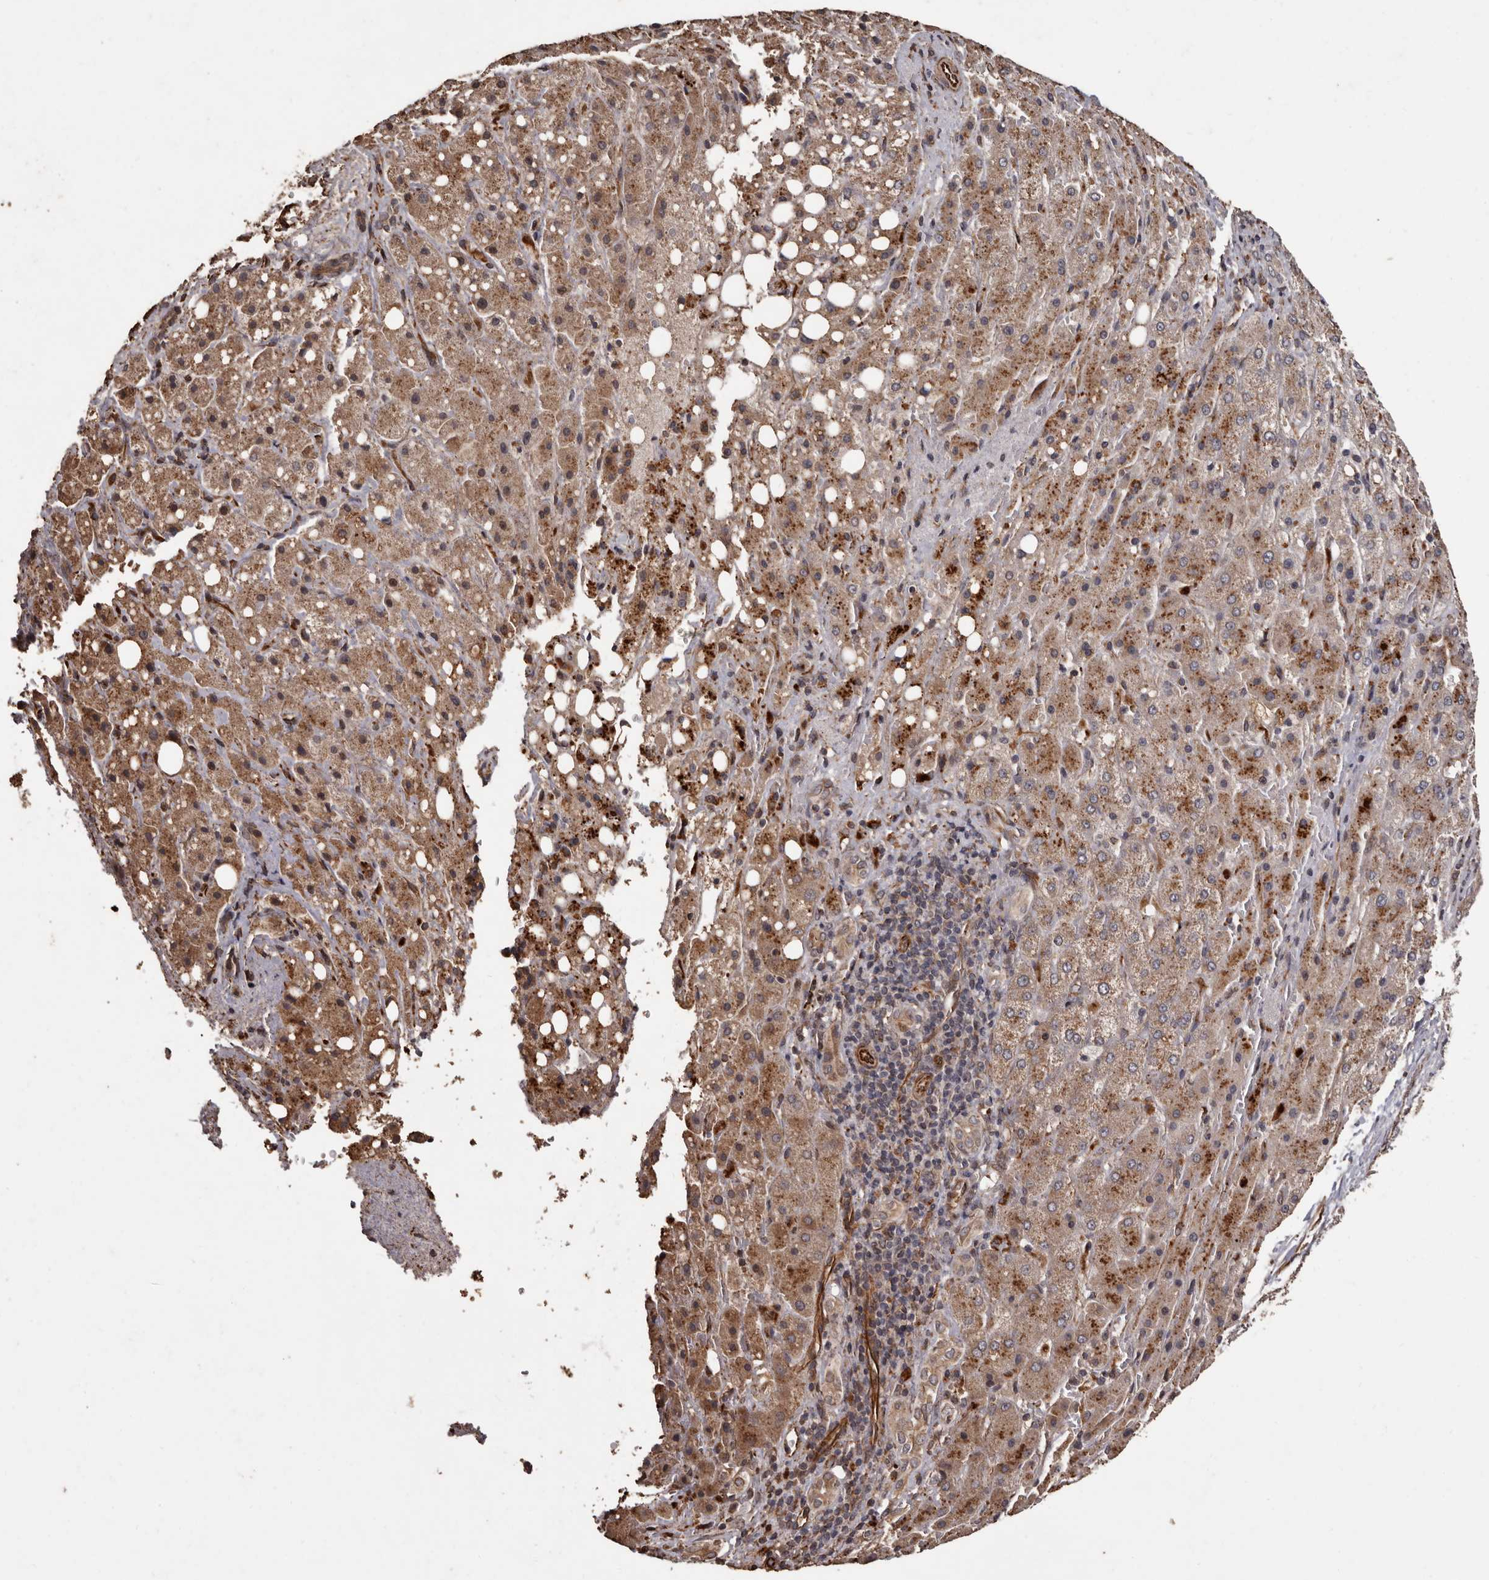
{"staining": {"intensity": "moderate", "quantity": "25%-75%", "location": "cytoplasmic/membranous"}, "tissue": "liver cancer", "cell_type": "Tumor cells", "image_type": "cancer", "snomed": [{"axis": "morphology", "description": "Carcinoma, Hepatocellular, NOS"}, {"axis": "topography", "description": "Liver"}], "caption": "A histopathology image showing moderate cytoplasmic/membranous staining in approximately 25%-75% of tumor cells in liver cancer (hepatocellular carcinoma), as visualized by brown immunohistochemical staining.", "gene": "BRAT1", "patient": {"sex": "male", "age": 80}}